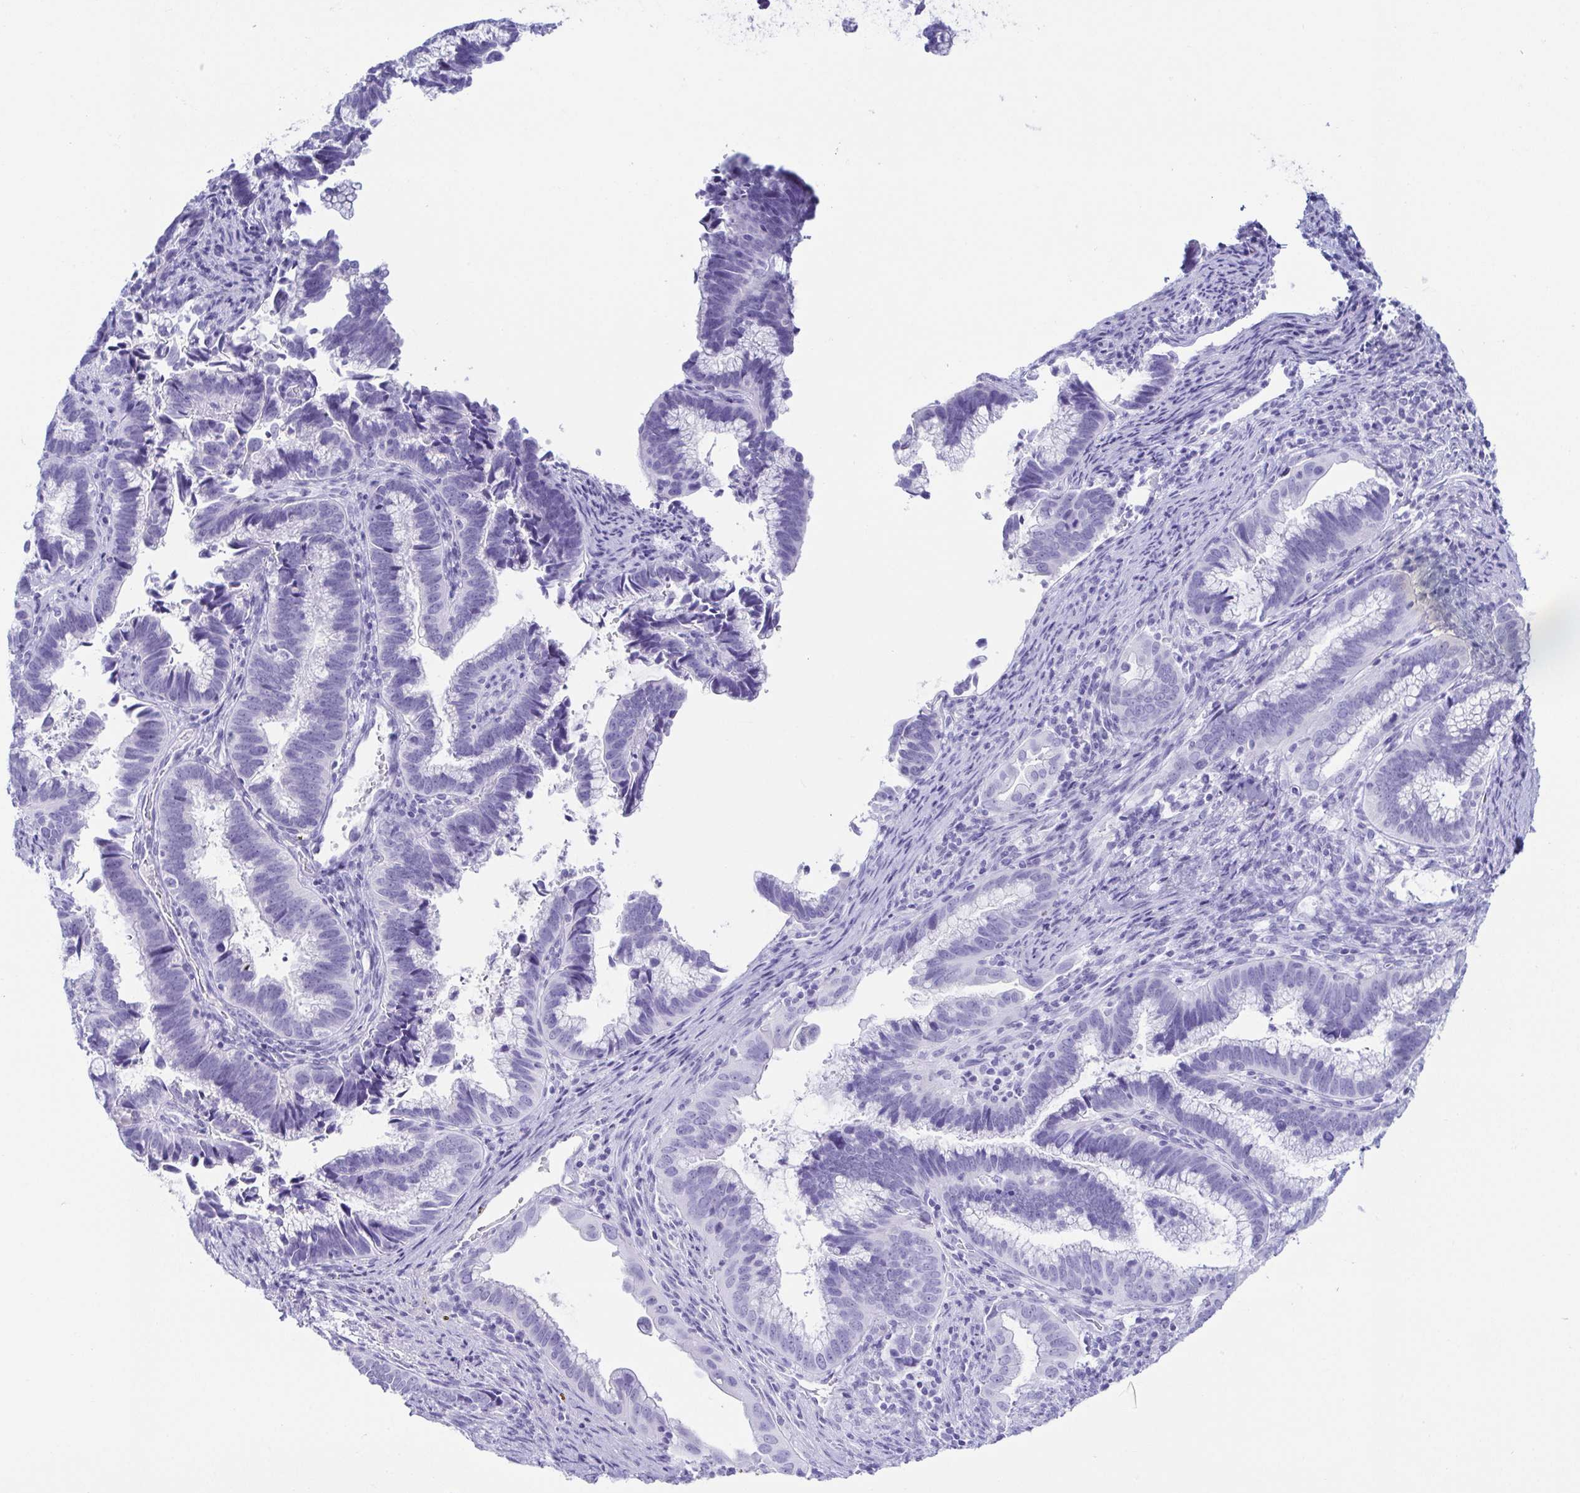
{"staining": {"intensity": "negative", "quantity": "none", "location": "none"}, "tissue": "cervical cancer", "cell_type": "Tumor cells", "image_type": "cancer", "snomed": [{"axis": "morphology", "description": "Adenocarcinoma, NOS"}, {"axis": "topography", "description": "Cervix"}], "caption": "Immunohistochemical staining of adenocarcinoma (cervical) reveals no significant staining in tumor cells.", "gene": "CD164L2", "patient": {"sex": "female", "age": 61}}